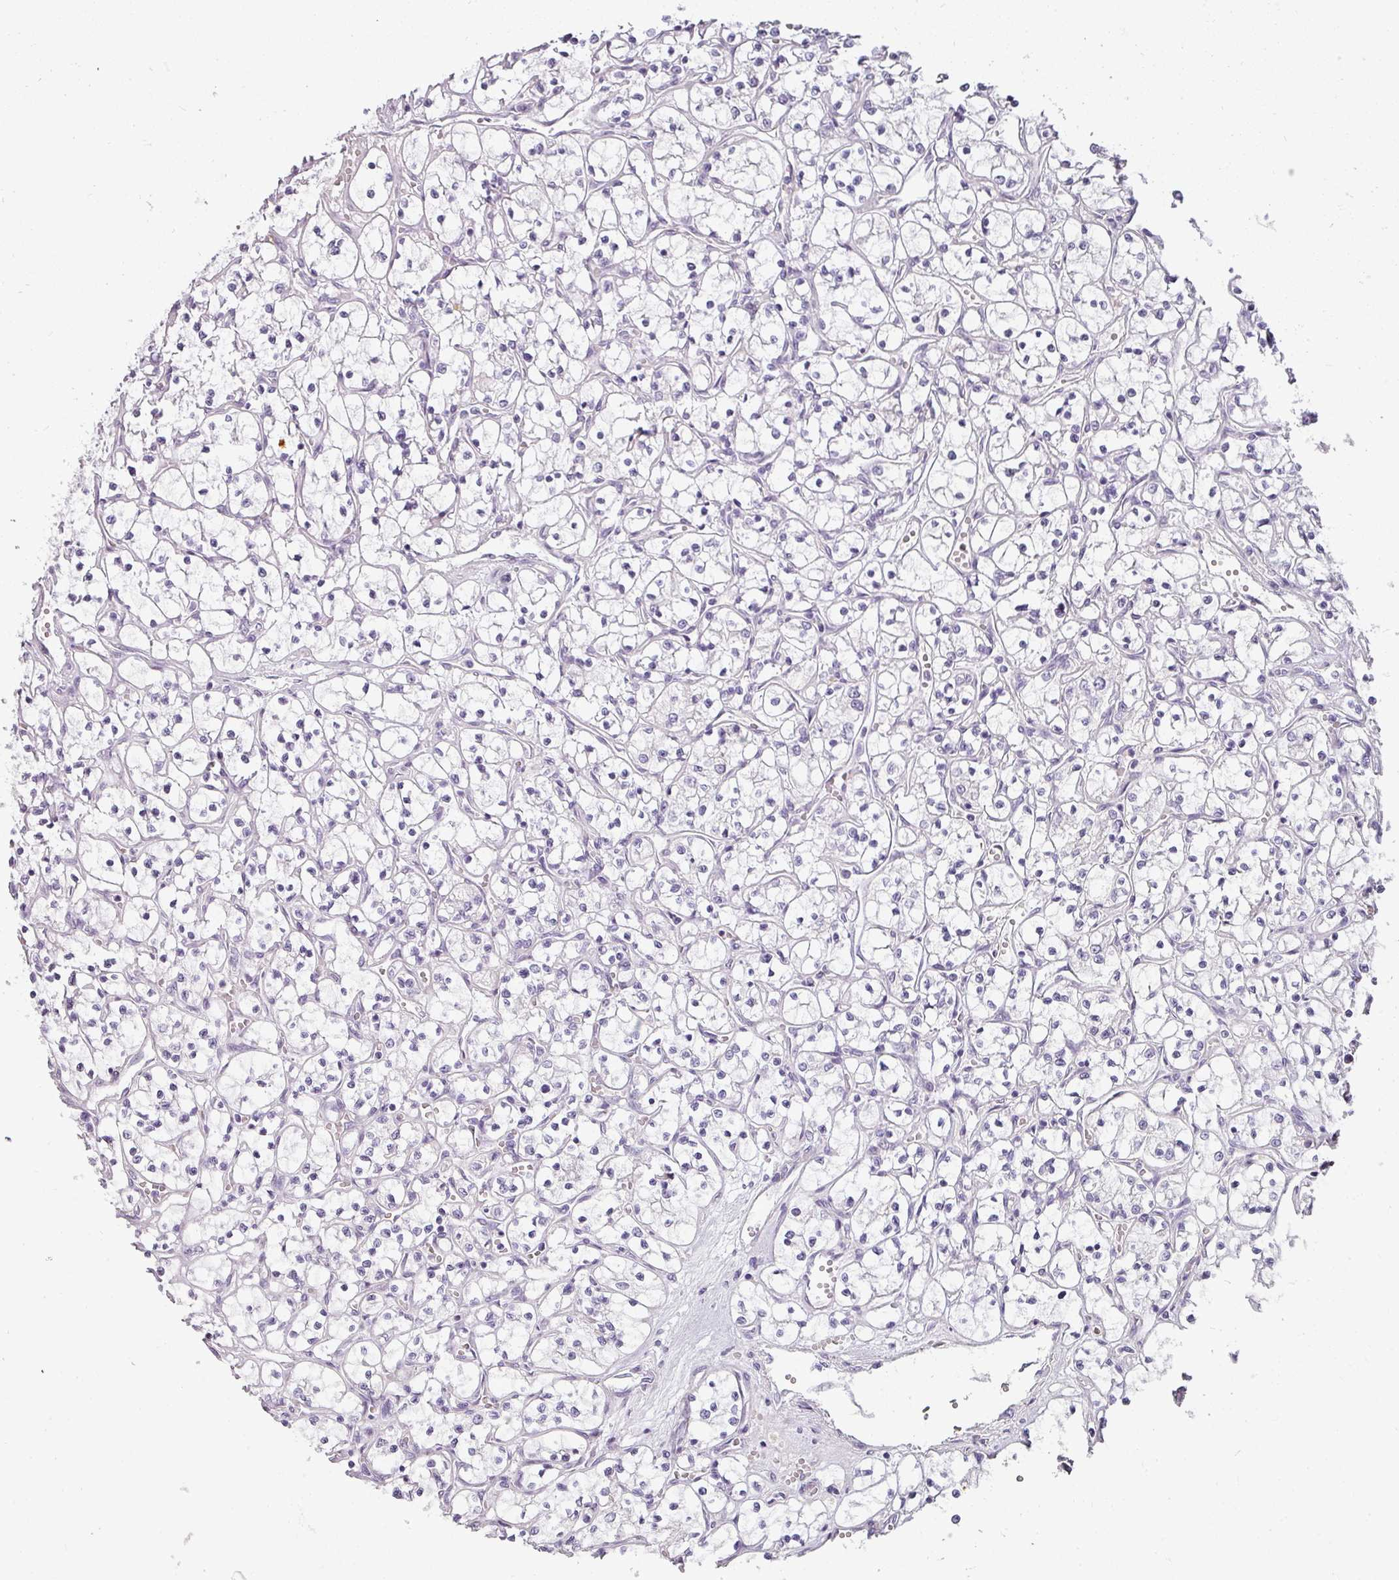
{"staining": {"intensity": "negative", "quantity": "none", "location": "none"}, "tissue": "renal cancer", "cell_type": "Tumor cells", "image_type": "cancer", "snomed": [{"axis": "morphology", "description": "Adenocarcinoma, NOS"}, {"axis": "topography", "description": "Kidney"}], "caption": "There is no significant expression in tumor cells of adenocarcinoma (renal).", "gene": "ASB1", "patient": {"sex": "female", "age": 69}}